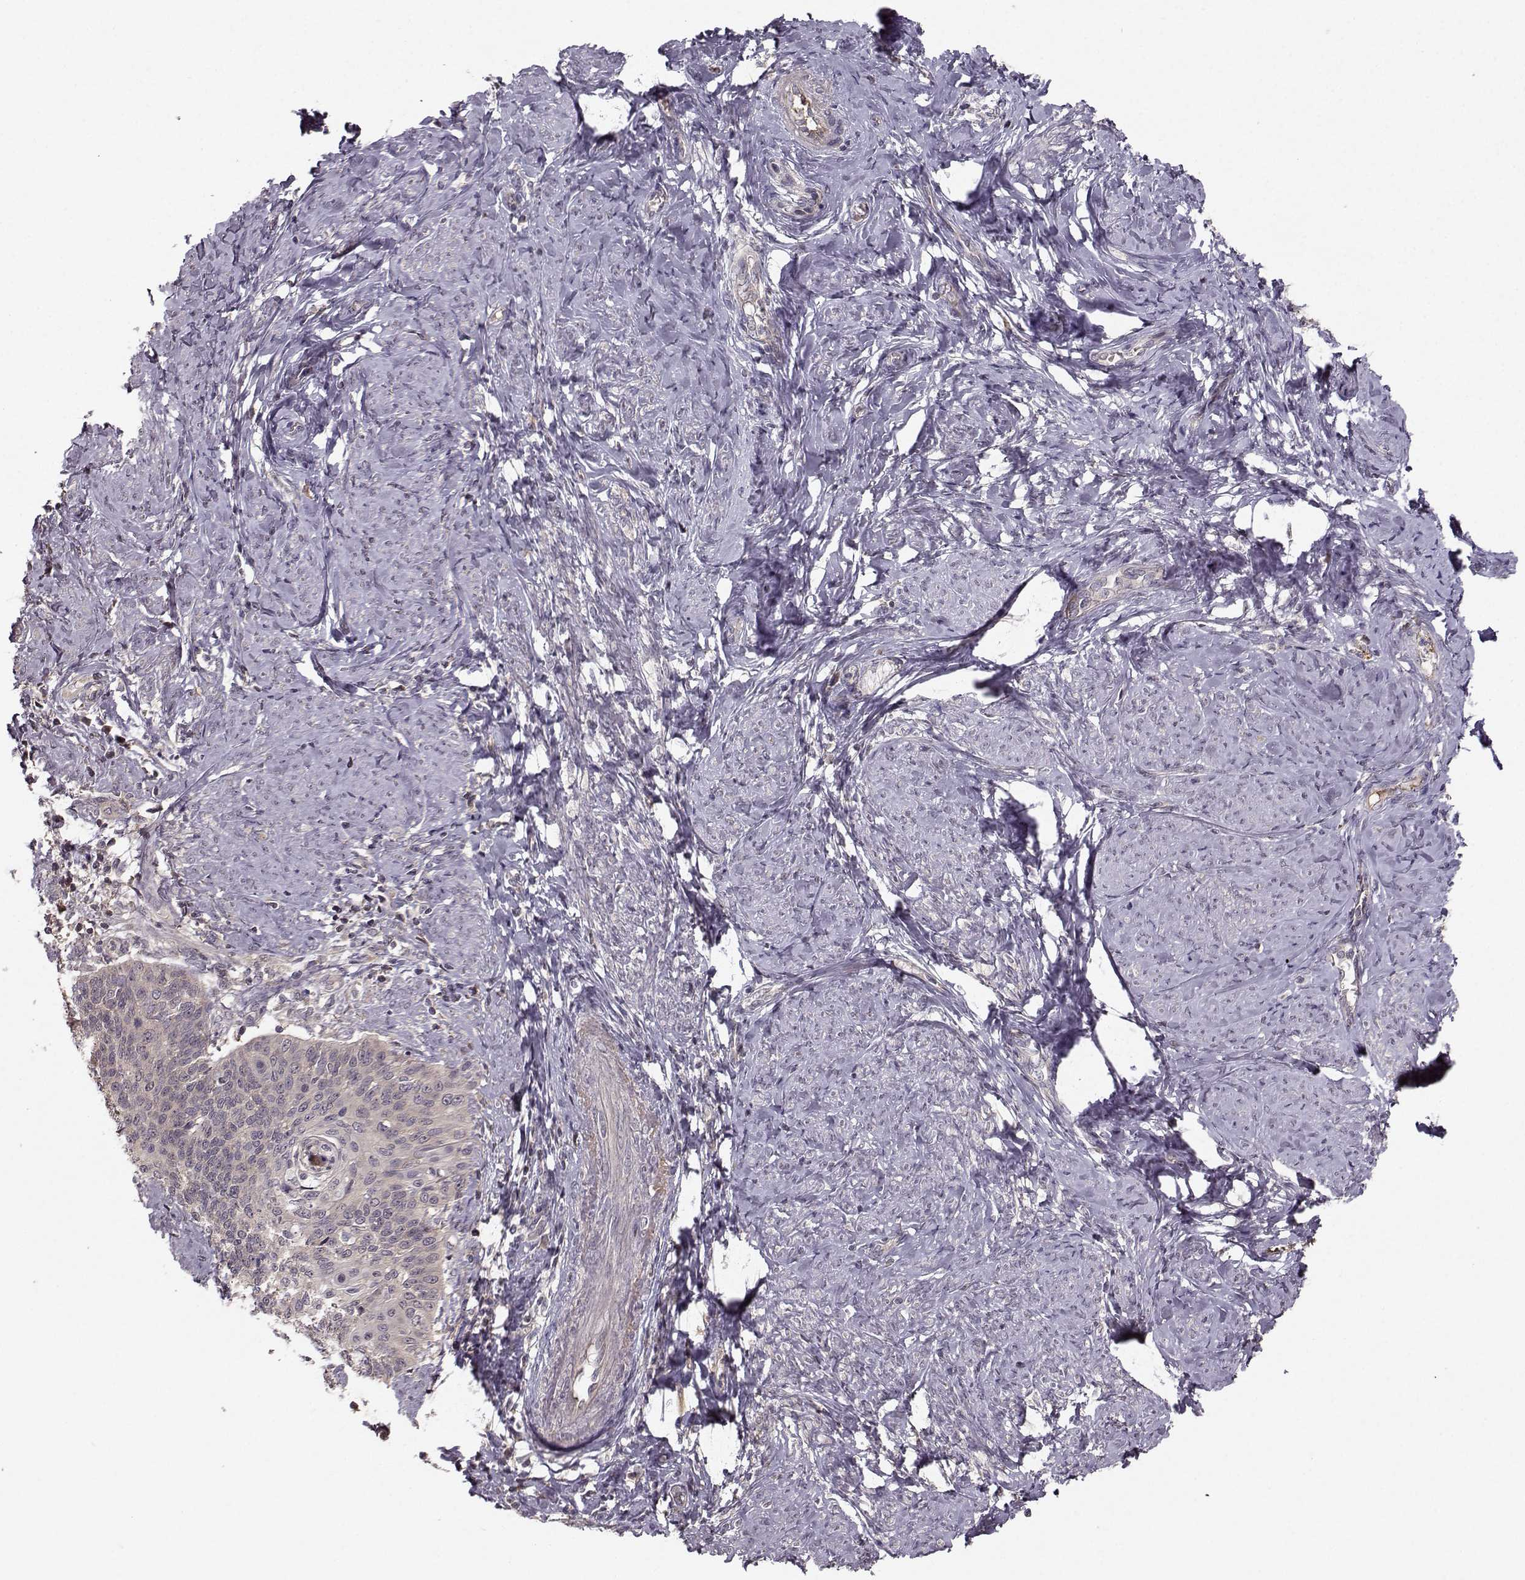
{"staining": {"intensity": "negative", "quantity": "none", "location": "none"}, "tissue": "cervical cancer", "cell_type": "Tumor cells", "image_type": "cancer", "snomed": [{"axis": "morphology", "description": "Normal tissue, NOS"}, {"axis": "morphology", "description": "Squamous cell carcinoma, NOS"}, {"axis": "topography", "description": "Cervix"}], "caption": "Cervical cancer was stained to show a protein in brown. There is no significant expression in tumor cells.", "gene": "WNT6", "patient": {"sex": "female", "age": 39}}